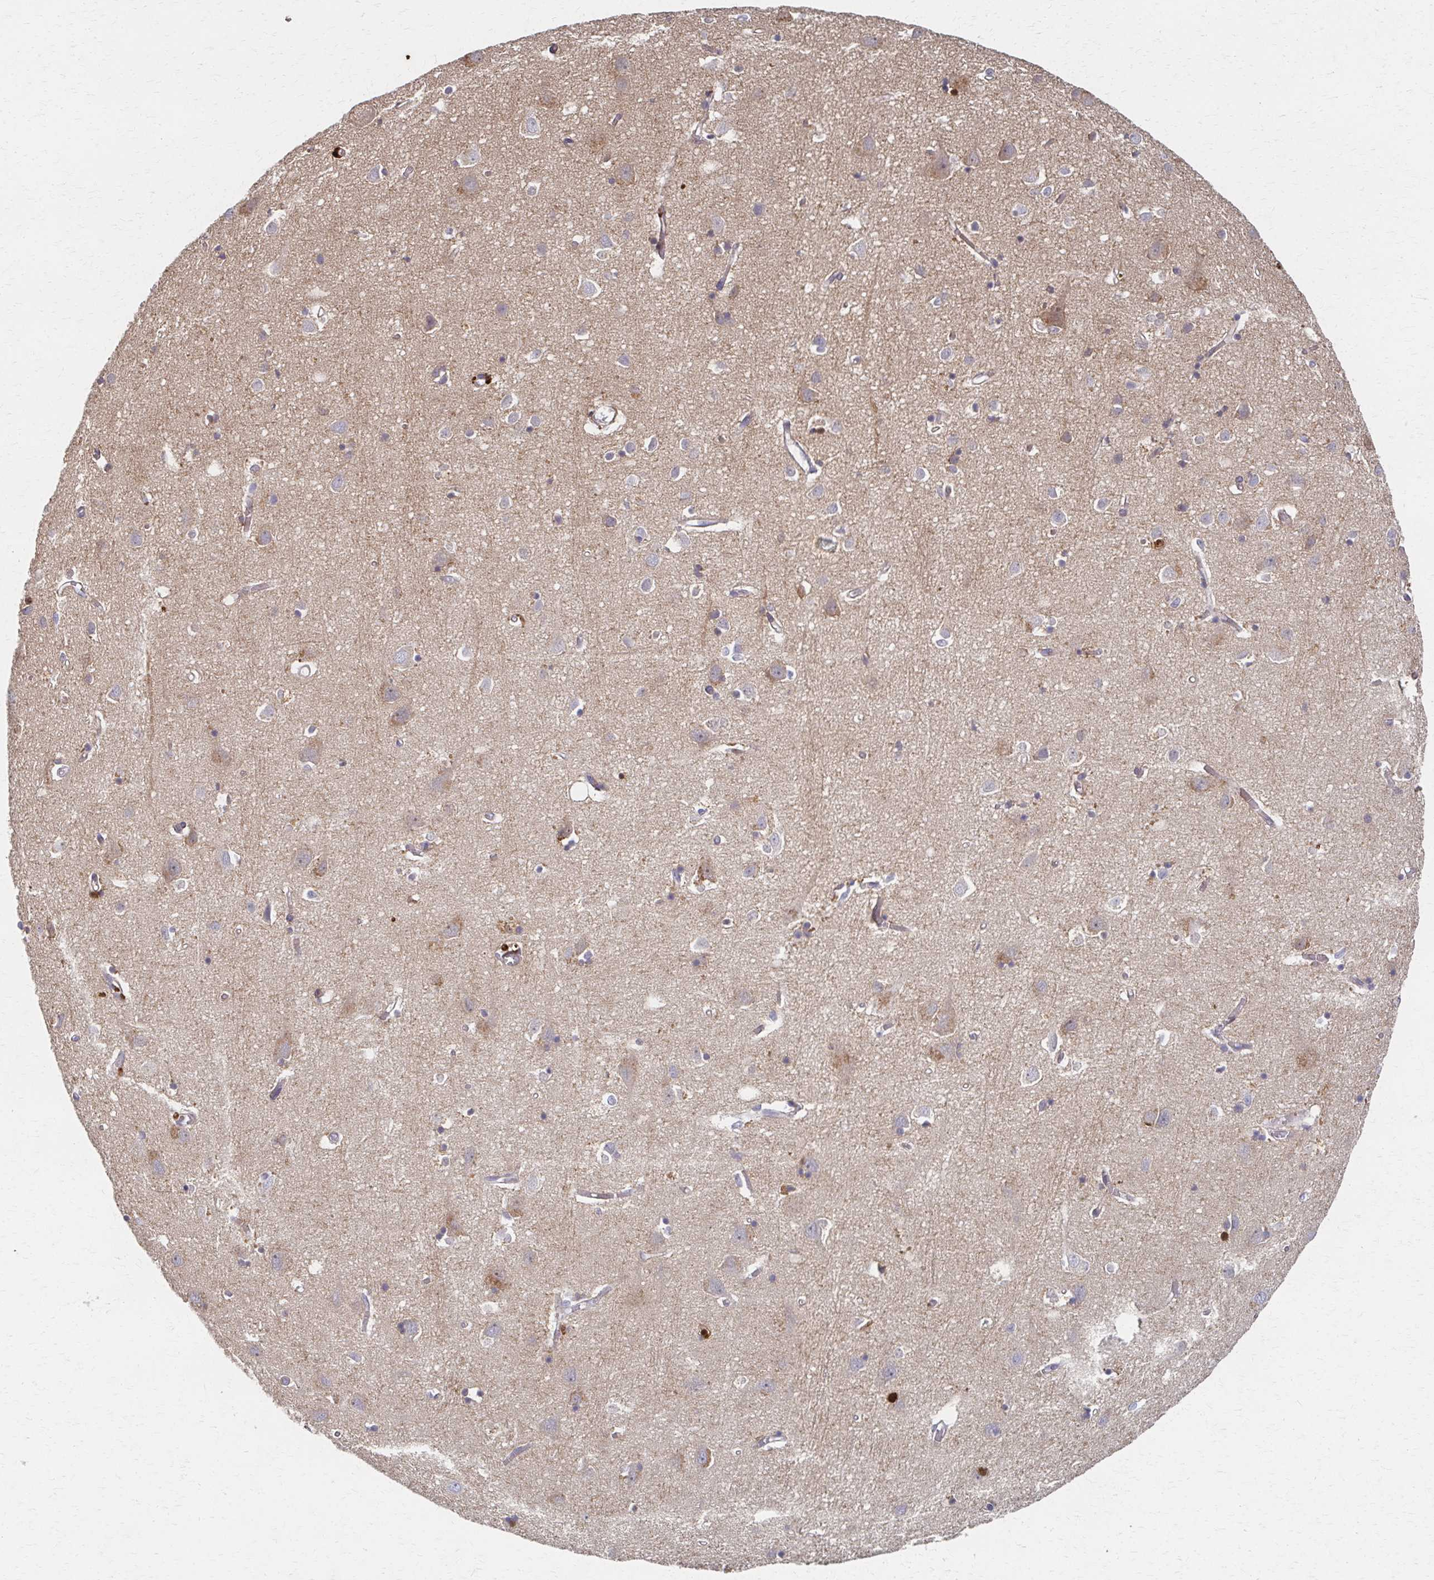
{"staining": {"intensity": "weak", "quantity": "<25%", "location": "cytoplasmic/membranous"}, "tissue": "cerebral cortex", "cell_type": "Endothelial cells", "image_type": "normal", "snomed": [{"axis": "morphology", "description": "Normal tissue, NOS"}, {"axis": "topography", "description": "Cerebral cortex"}], "caption": "Cerebral cortex was stained to show a protein in brown. There is no significant positivity in endothelial cells. The staining was performed using DAB (3,3'-diaminobenzidine) to visualize the protein expression in brown, while the nuclei were stained in blue with hematoxylin (Magnification: 20x).", "gene": "EOLA1", "patient": {"sex": "male", "age": 70}}